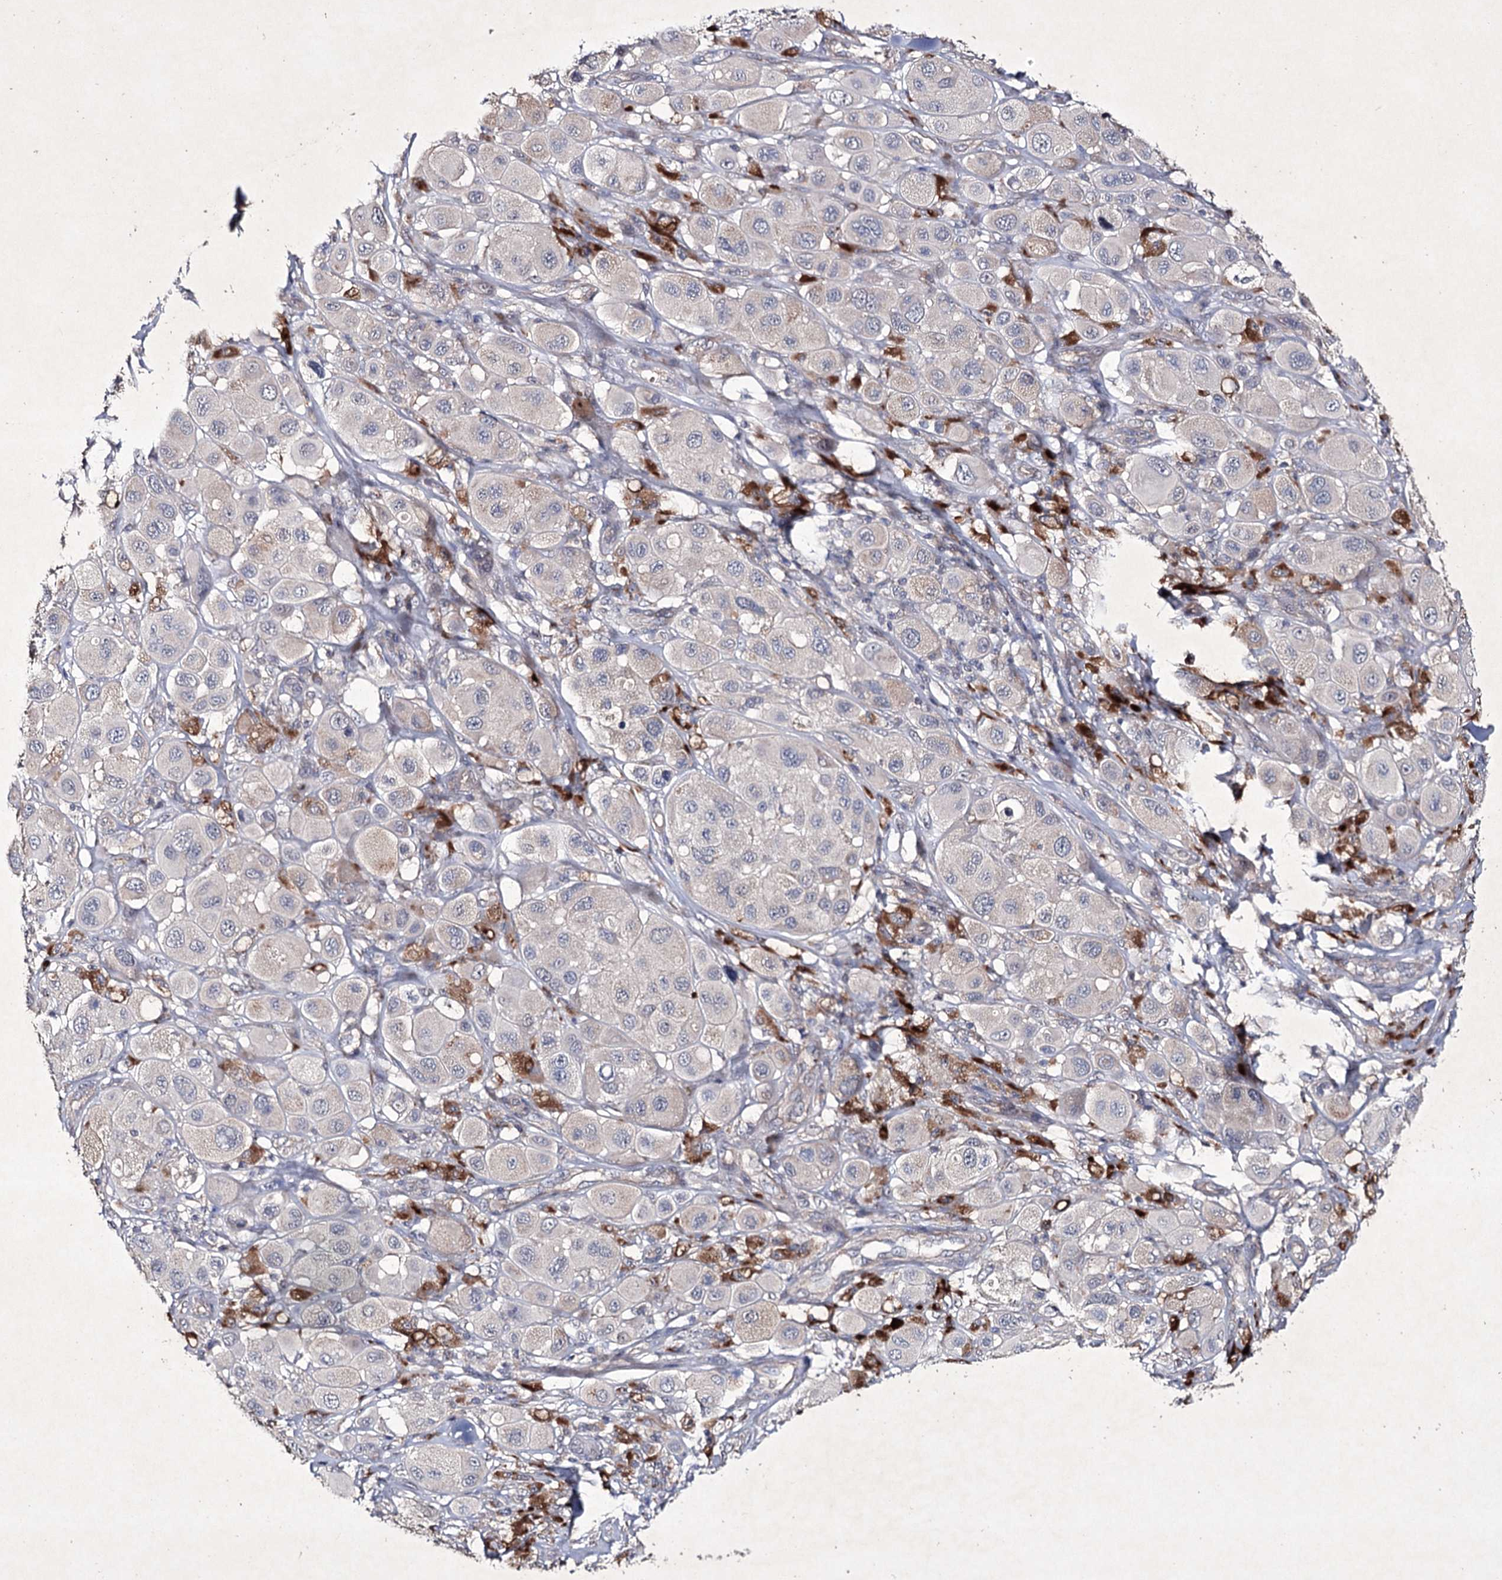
{"staining": {"intensity": "negative", "quantity": "none", "location": "none"}, "tissue": "melanoma", "cell_type": "Tumor cells", "image_type": "cancer", "snomed": [{"axis": "morphology", "description": "Malignant melanoma, Metastatic site"}, {"axis": "topography", "description": "Skin"}], "caption": "High magnification brightfield microscopy of melanoma stained with DAB (brown) and counterstained with hematoxylin (blue): tumor cells show no significant expression. (Brightfield microscopy of DAB immunohistochemistry (IHC) at high magnification).", "gene": "SEMA4G", "patient": {"sex": "male", "age": 41}}